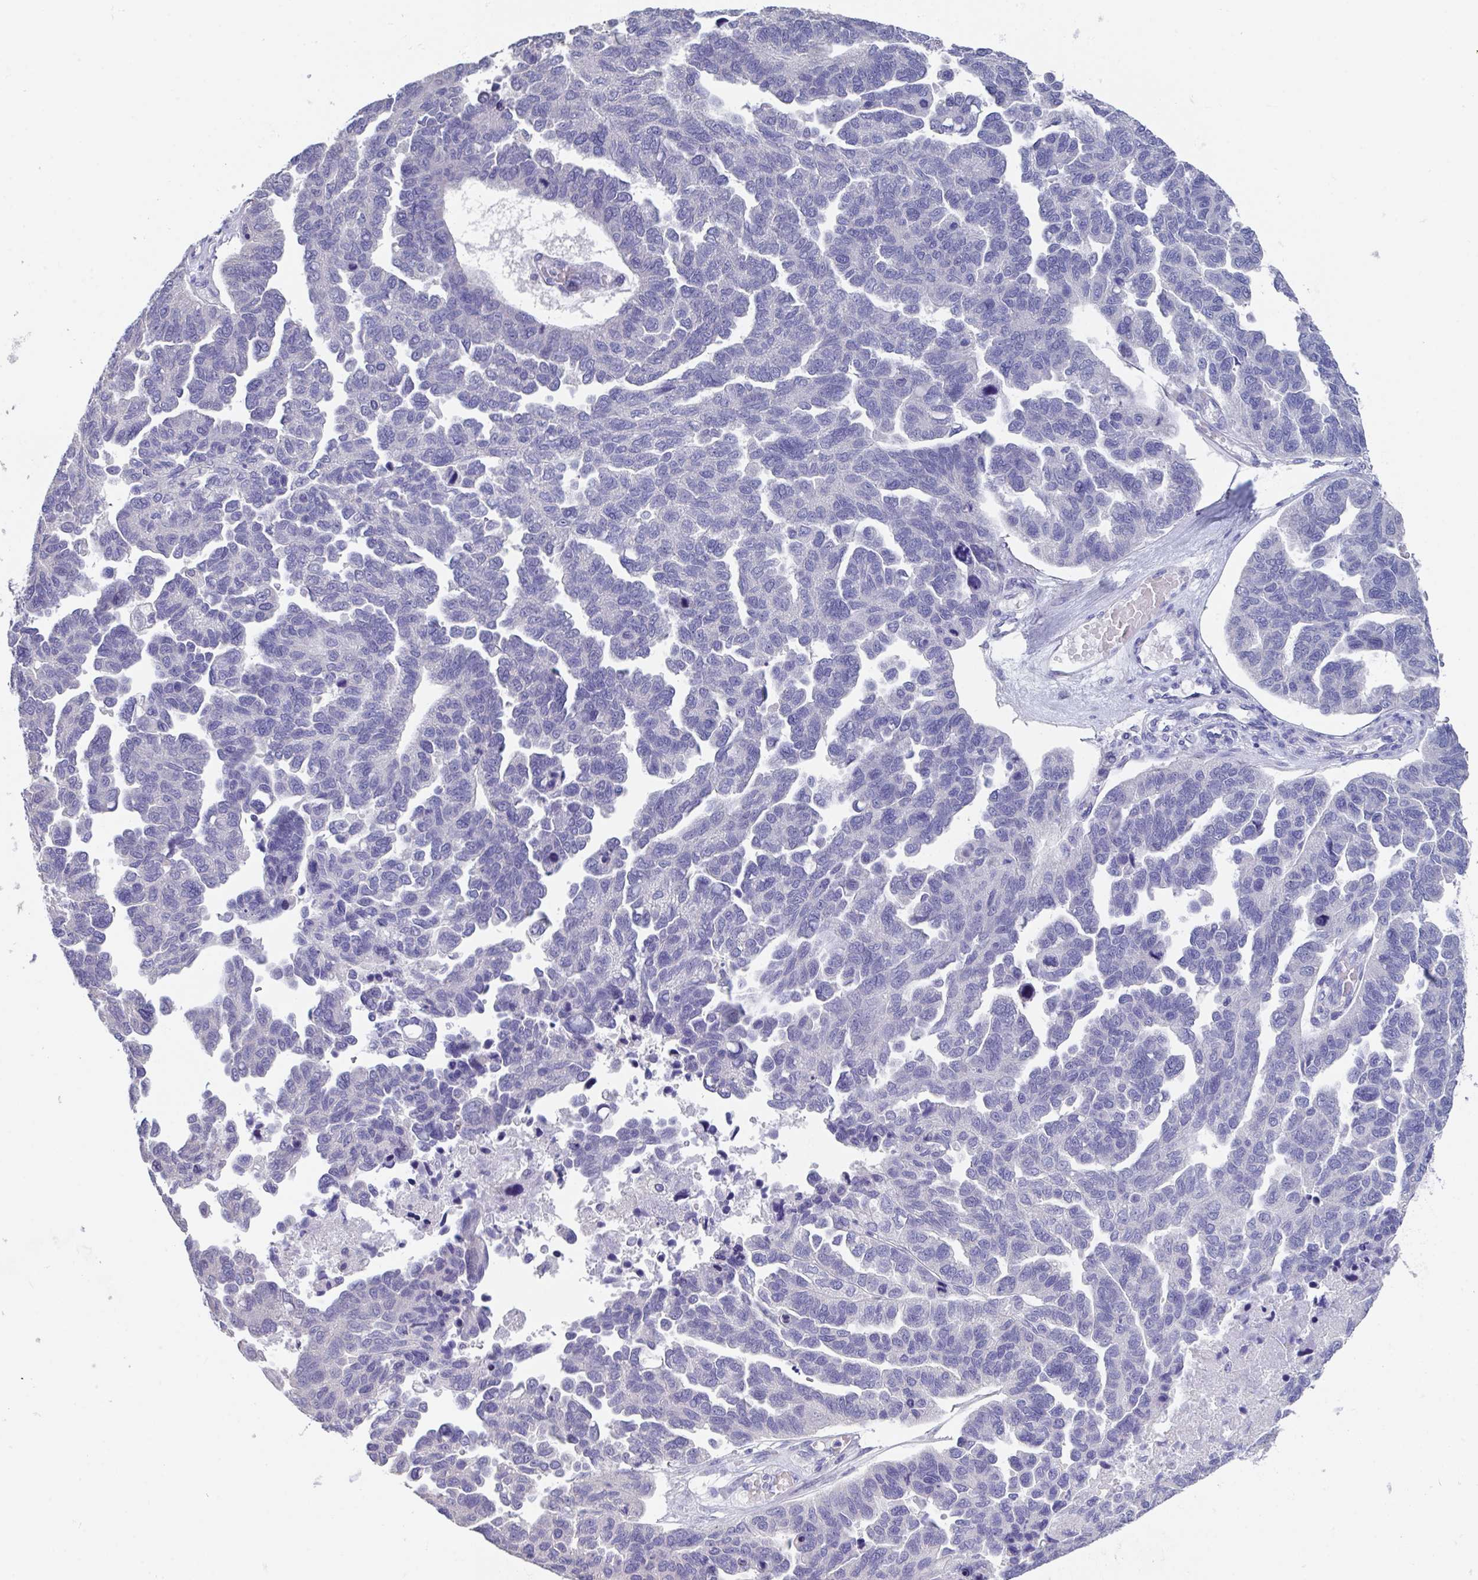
{"staining": {"intensity": "negative", "quantity": "none", "location": "none"}, "tissue": "ovarian cancer", "cell_type": "Tumor cells", "image_type": "cancer", "snomed": [{"axis": "morphology", "description": "Cystadenocarcinoma, serous, NOS"}, {"axis": "topography", "description": "Ovary"}], "caption": "DAB immunohistochemical staining of human serous cystadenocarcinoma (ovarian) exhibits no significant expression in tumor cells.", "gene": "LRRC58", "patient": {"sex": "female", "age": 64}}